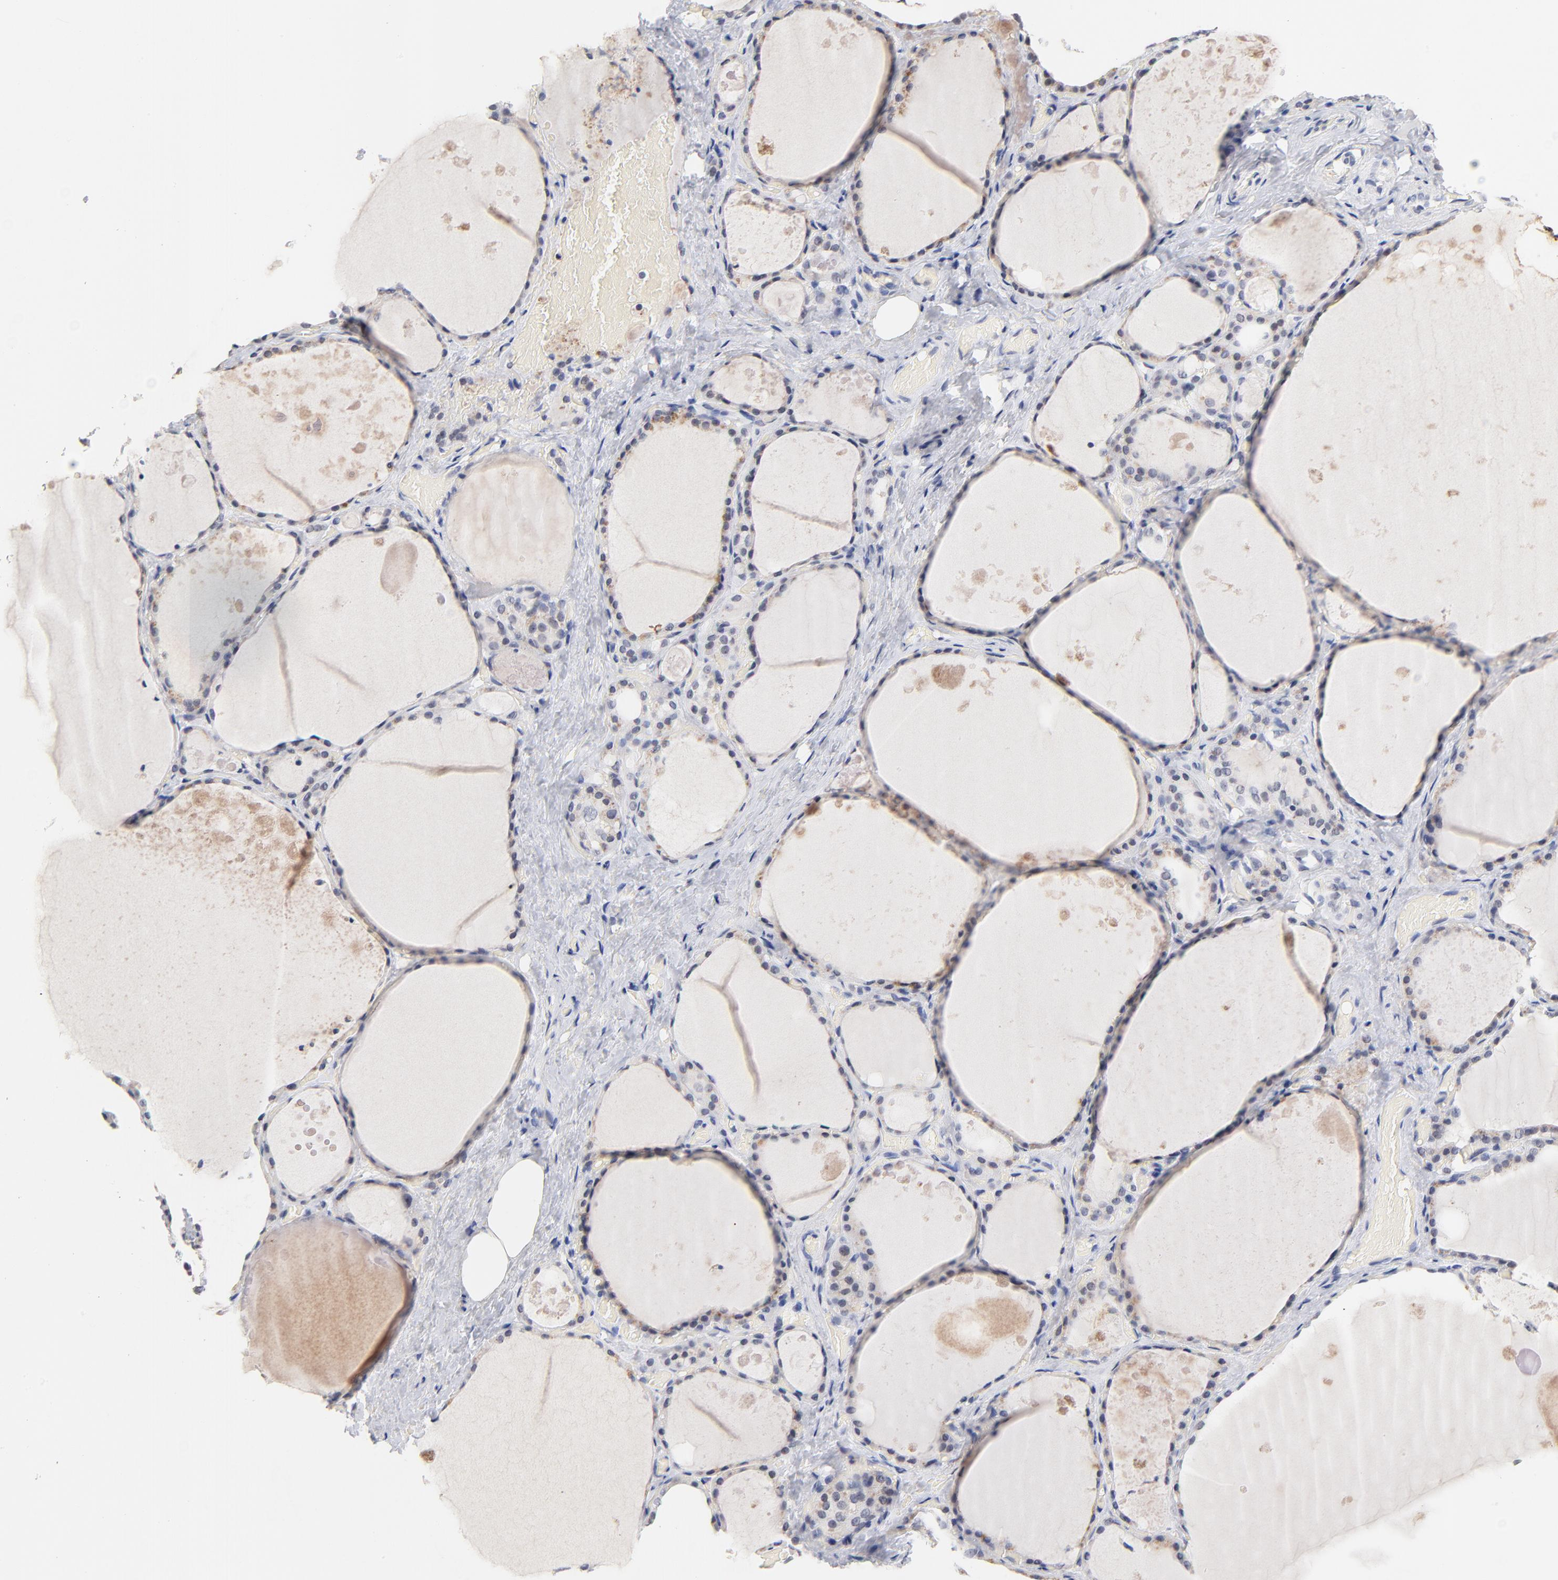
{"staining": {"intensity": "weak", "quantity": "25%-75%", "location": "cytoplasmic/membranous"}, "tissue": "thyroid gland", "cell_type": "Glandular cells", "image_type": "normal", "snomed": [{"axis": "morphology", "description": "Normal tissue, NOS"}, {"axis": "topography", "description": "Thyroid gland"}], "caption": "Glandular cells reveal low levels of weak cytoplasmic/membranous staining in about 25%-75% of cells in normal human thyroid gland.", "gene": "ORC2", "patient": {"sex": "male", "age": 61}}